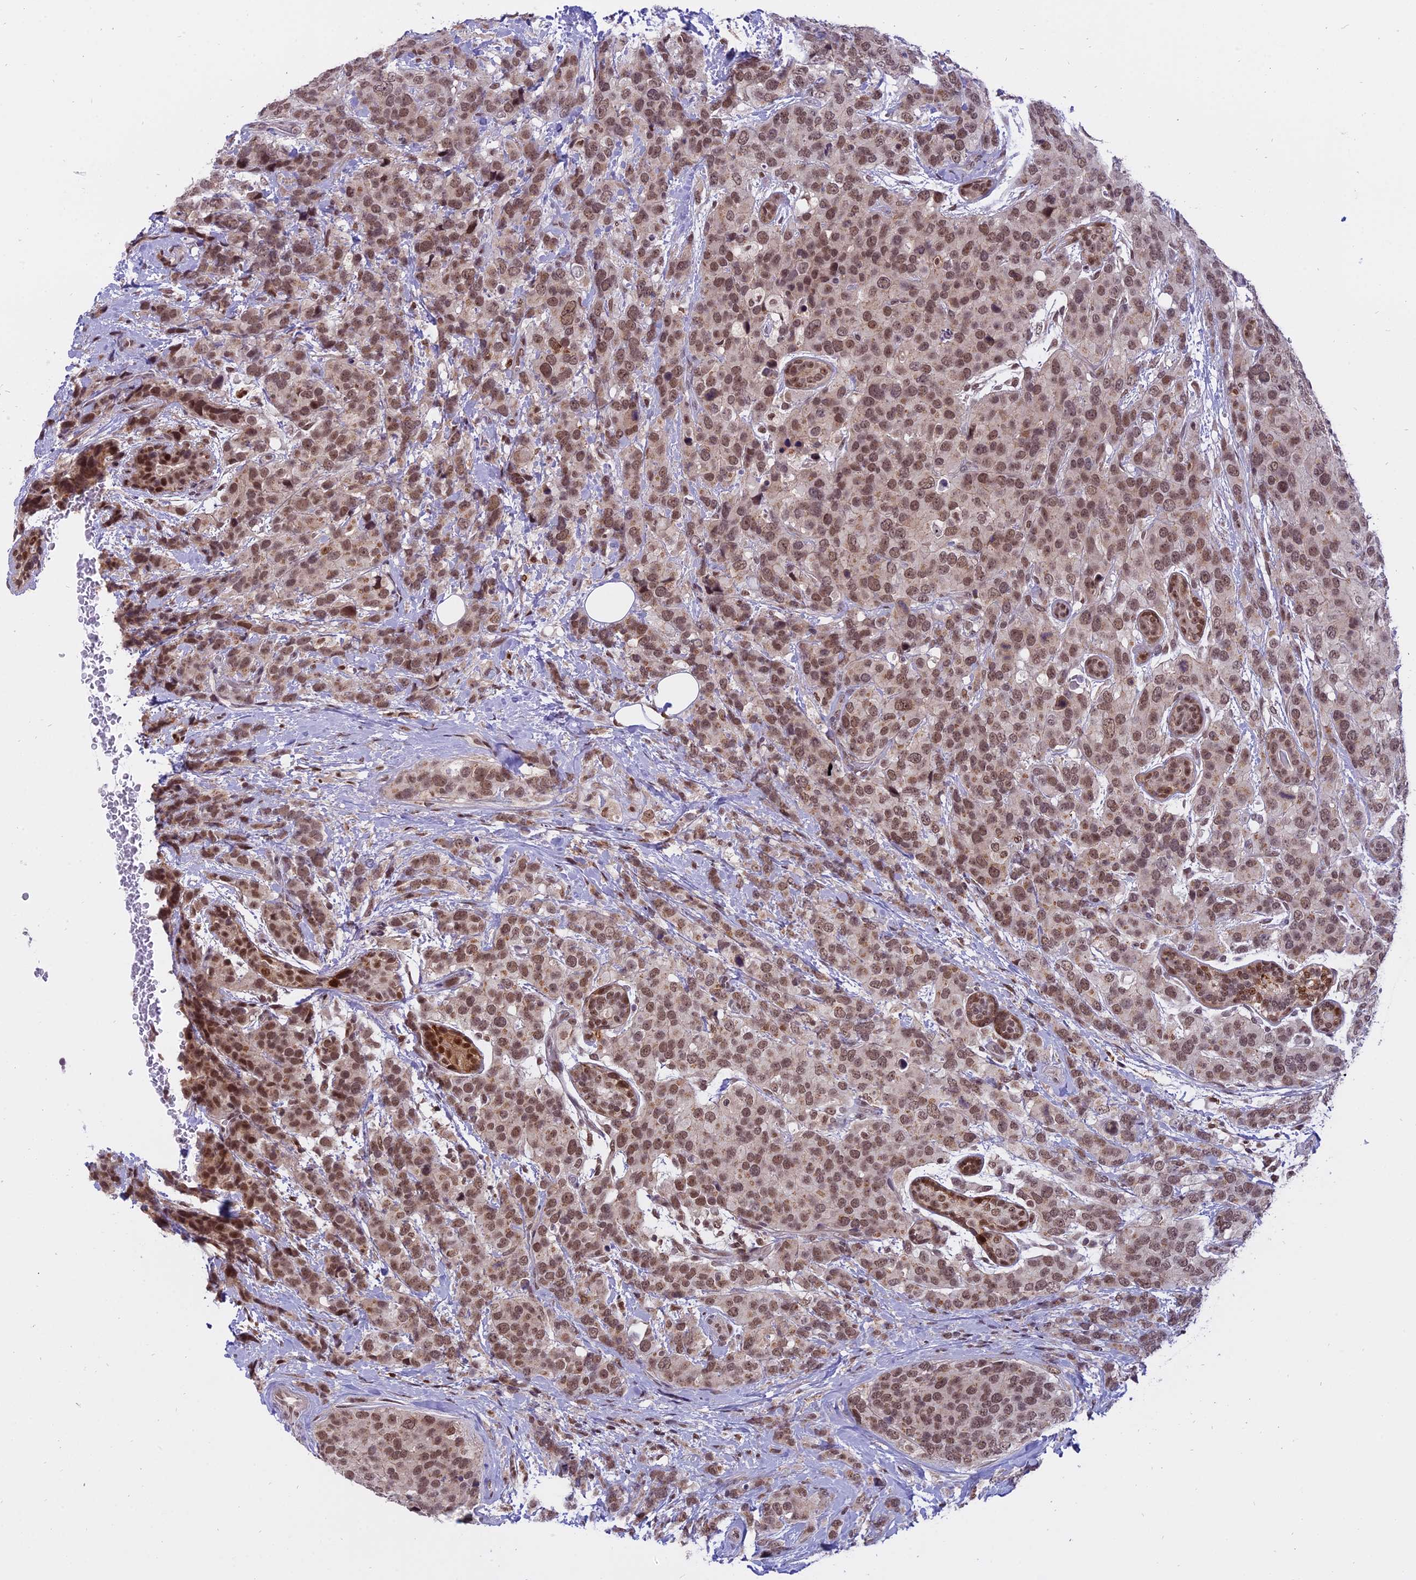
{"staining": {"intensity": "moderate", "quantity": ">75%", "location": "nuclear"}, "tissue": "breast cancer", "cell_type": "Tumor cells", "image_type": "cancer", "snomed": [{"axis": "morphology", "description": "Lobular carcinoma"}, {"axis": "topography", "description": "Breast"}], "caption": "Immunohistochemical staining of lobular carcinoma (breast) displays medium levels of moderate nuclear expression in about >75% of tumor cells. (DAB = brown stain, brightfield microscopy at high magnification).", "gene": "TADA3", "patient": {"sex": "female", "age": 59}}